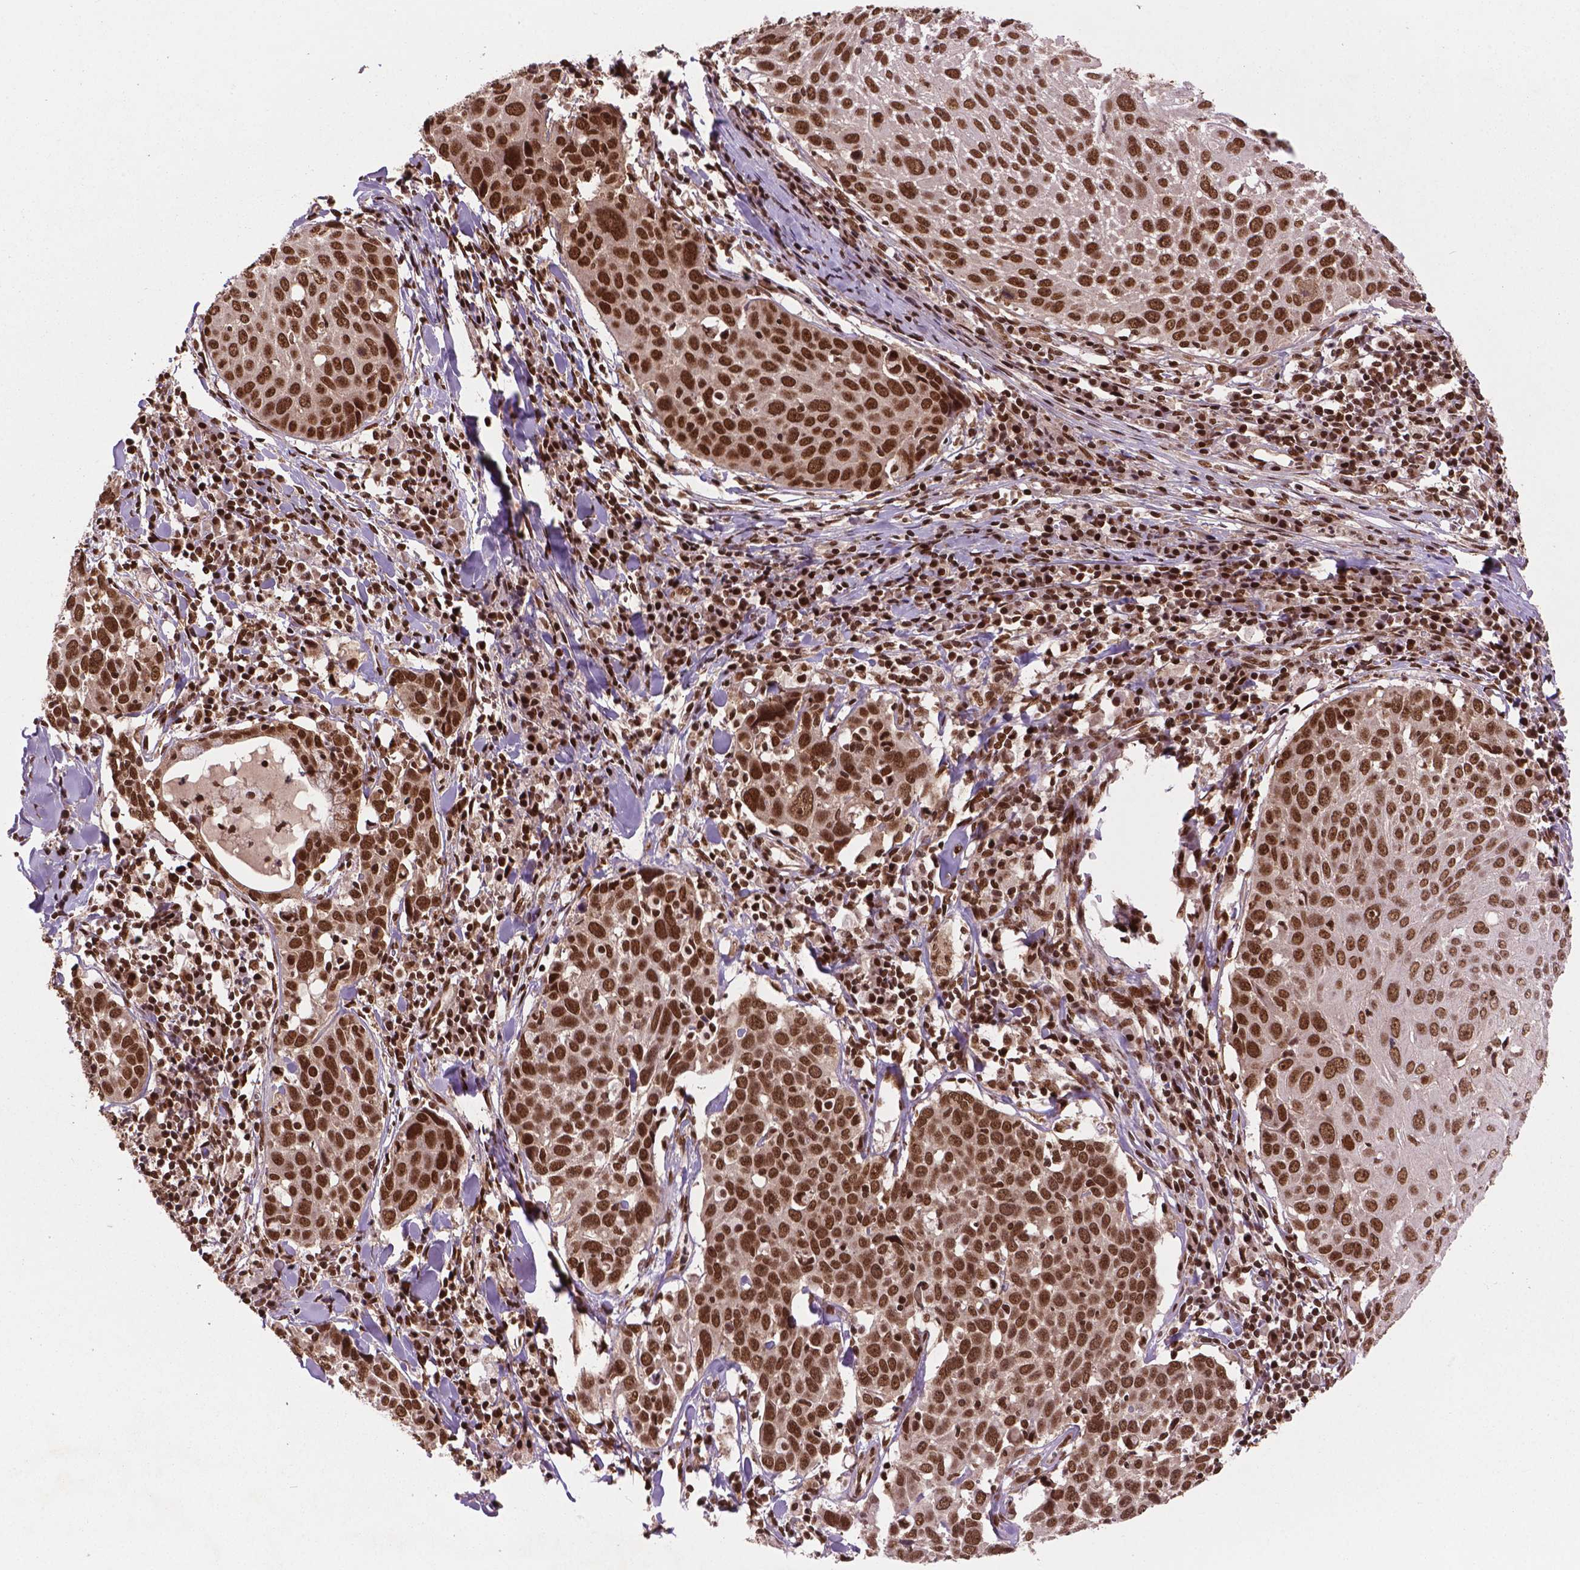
{"staining": {"intensity": "strong", "quantity": ">75%", "location": "nuclear"}, "tissue": "lung cancer", "cell_type": "Tumor cells", "image_type": "cancer", "snomed": [{"axis": "morphology", "description": "Squamous cell carcinoma, NOS"}, {"axis": "topography", "description": "Lung"}], "caption": "Tumor cells display high levels of strong nuclear positivity in approximately >75% of cells in squamous cell carcinoma (lung).", "gene": "SIRT6", "patient": {"sex": "male", "age": 57}}